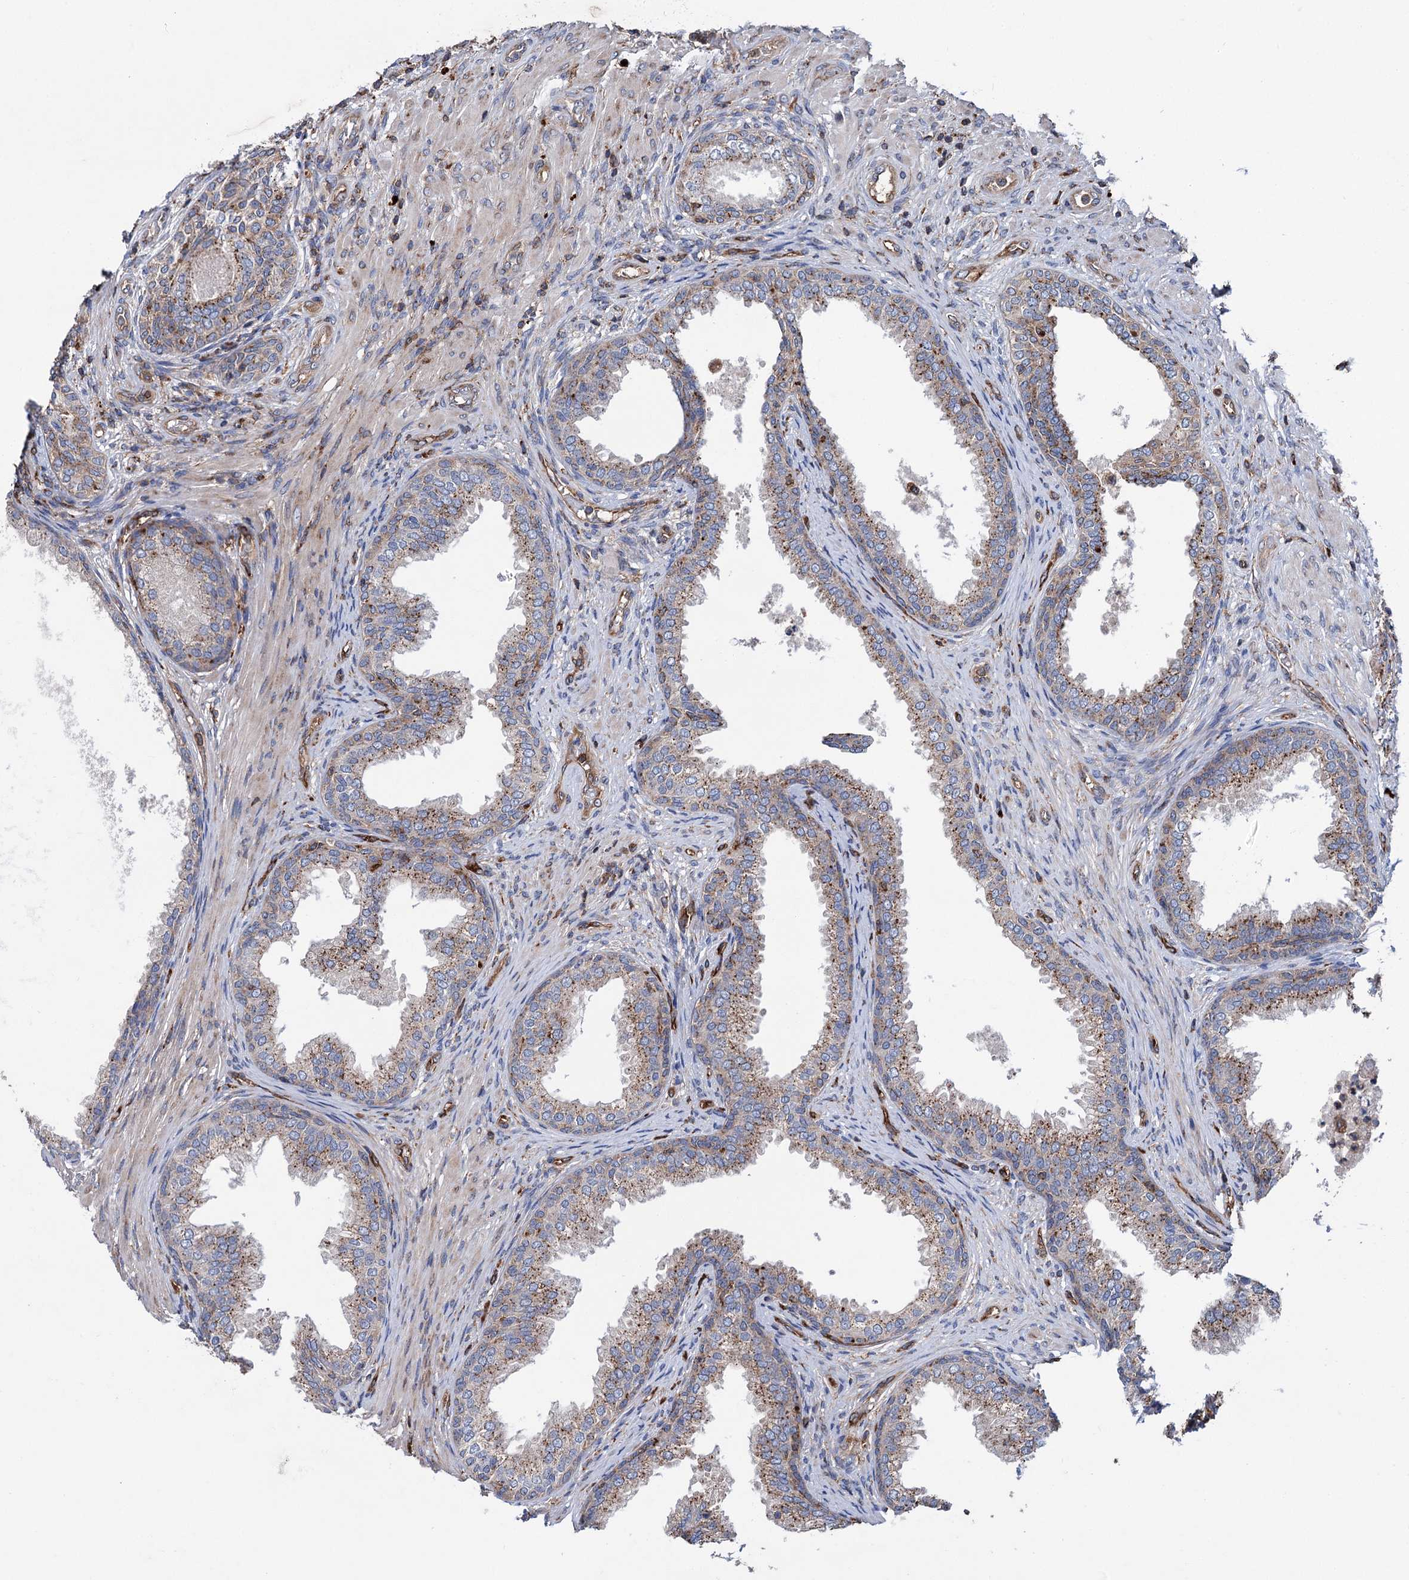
{"staining": {"intensity": "moderate", "quantity": ">75%", "location": "cytoplasmic/membranous"}, "tissue": "prostate", "cell_type": "Glandular cells", "image_type": "normal", "snomed": [{"axis": "morphology", "description": "Normal tissue, NOS"}, {"axis": "topography", "description": "Prostate"}], "caption": "Protein expression analysis of normal prostate exhibits moderate cytoplasmic/membranous expression in about >75% of glandular cells. The staining was performed using DAB (3,3'-diaminobenzidine), with brown indicating positive protein expression. Nuclei are stained blue with hematoxylin.", "gene": "SCPEP1", "patient": {"sex": "male", "age": 76}}